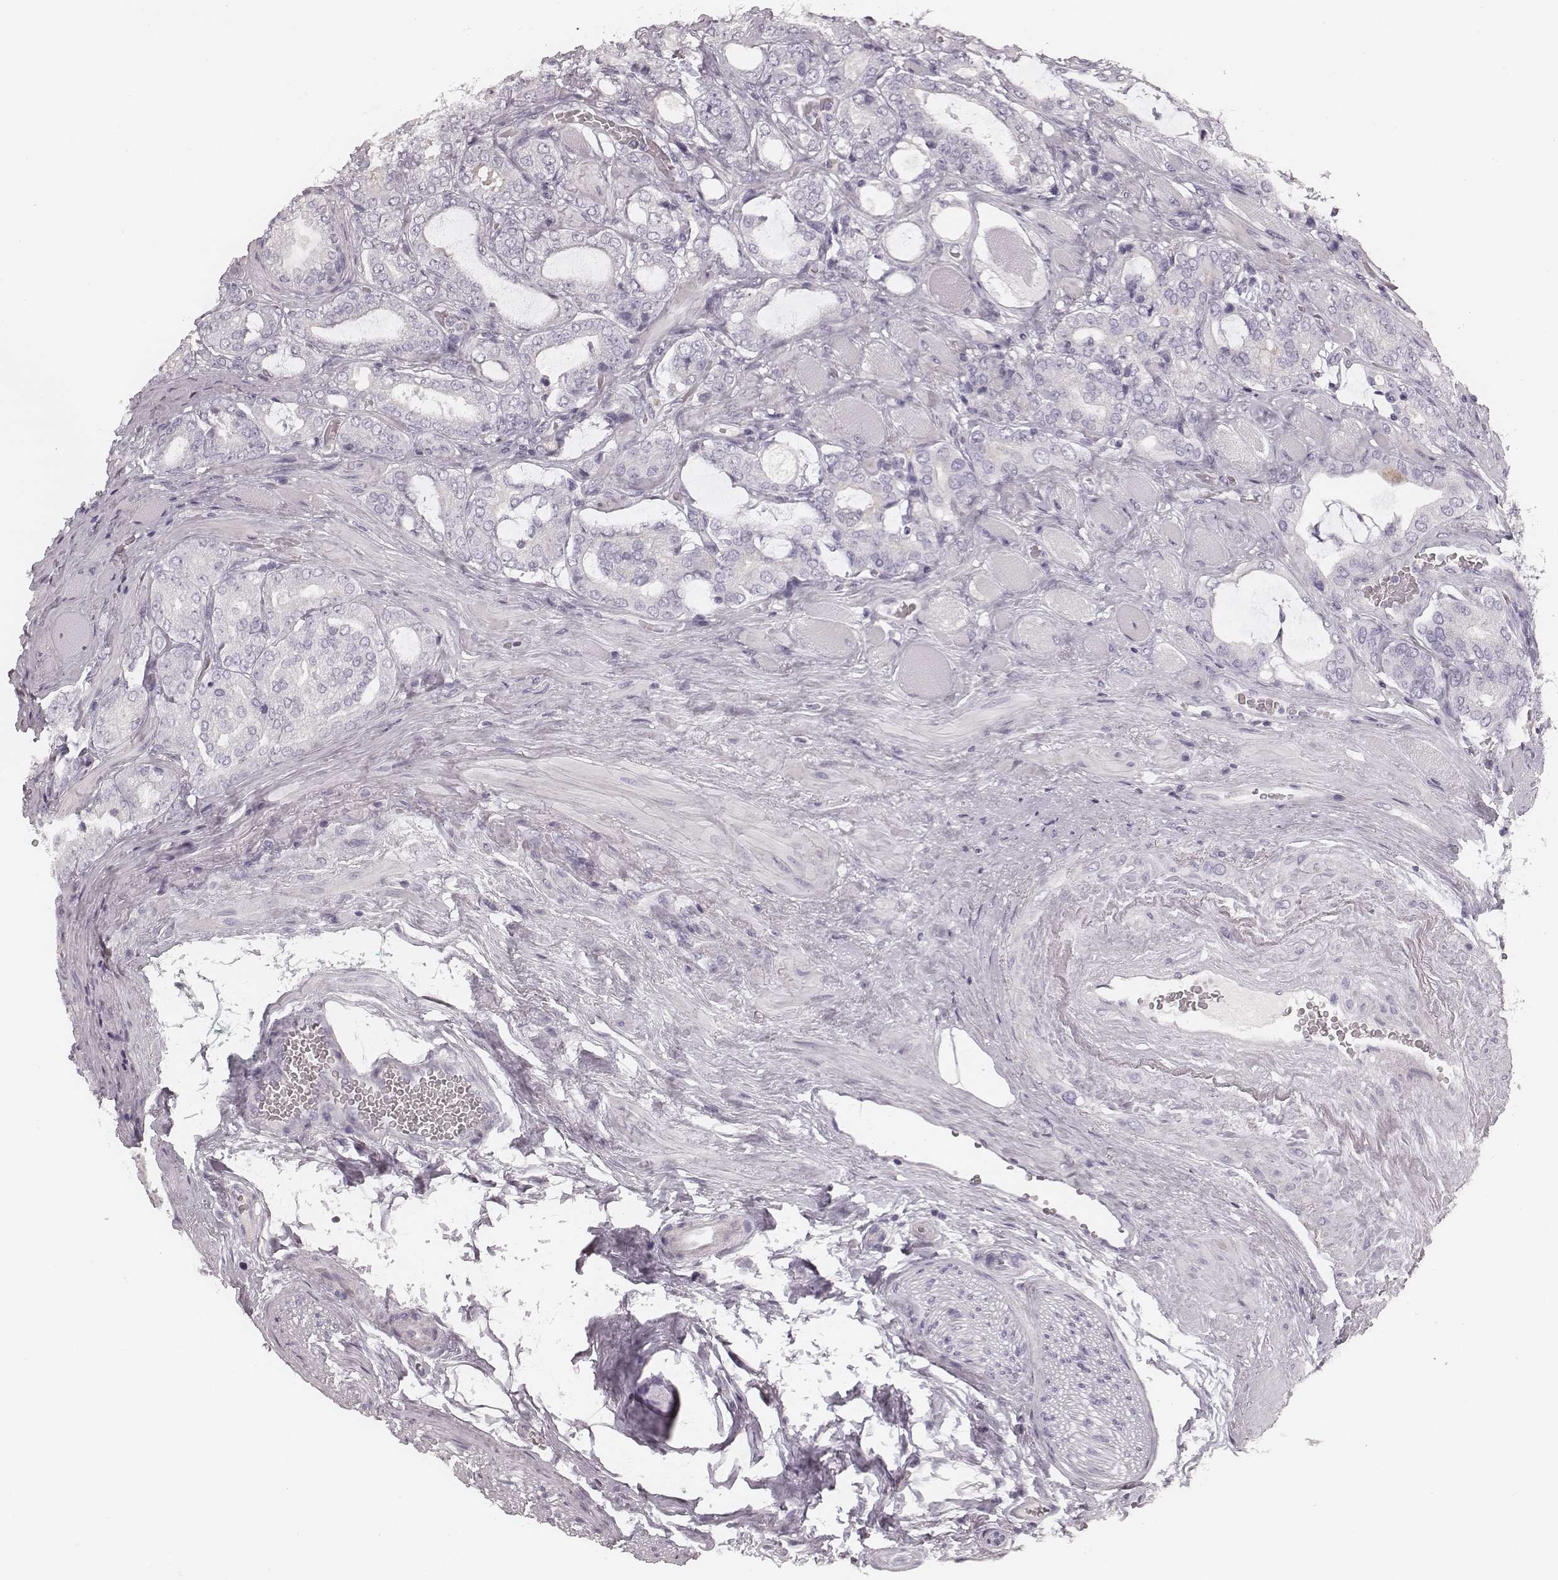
{"staining": {"intensity": "negative", "quantity": "none", "location": "none"}, "tissue": "prostate cancer", "cell_type": "Tumor cells", "image_type": "cancer", "snomed": [{"axis": "morphology", "description": "Adenocarcinoma, NOS"}, {"axis": "topography", "description": "Prostate"}], "caption": "Prostate adenocarcinoma was stained to show a protein in brown. There is no significant expression in tumor cells. (DAB (3,3'-diaminobenzidine) immunohistochemistry, high magnification).", "gene": "S100Z", "patient": {"sex": "male", "age": 64}}